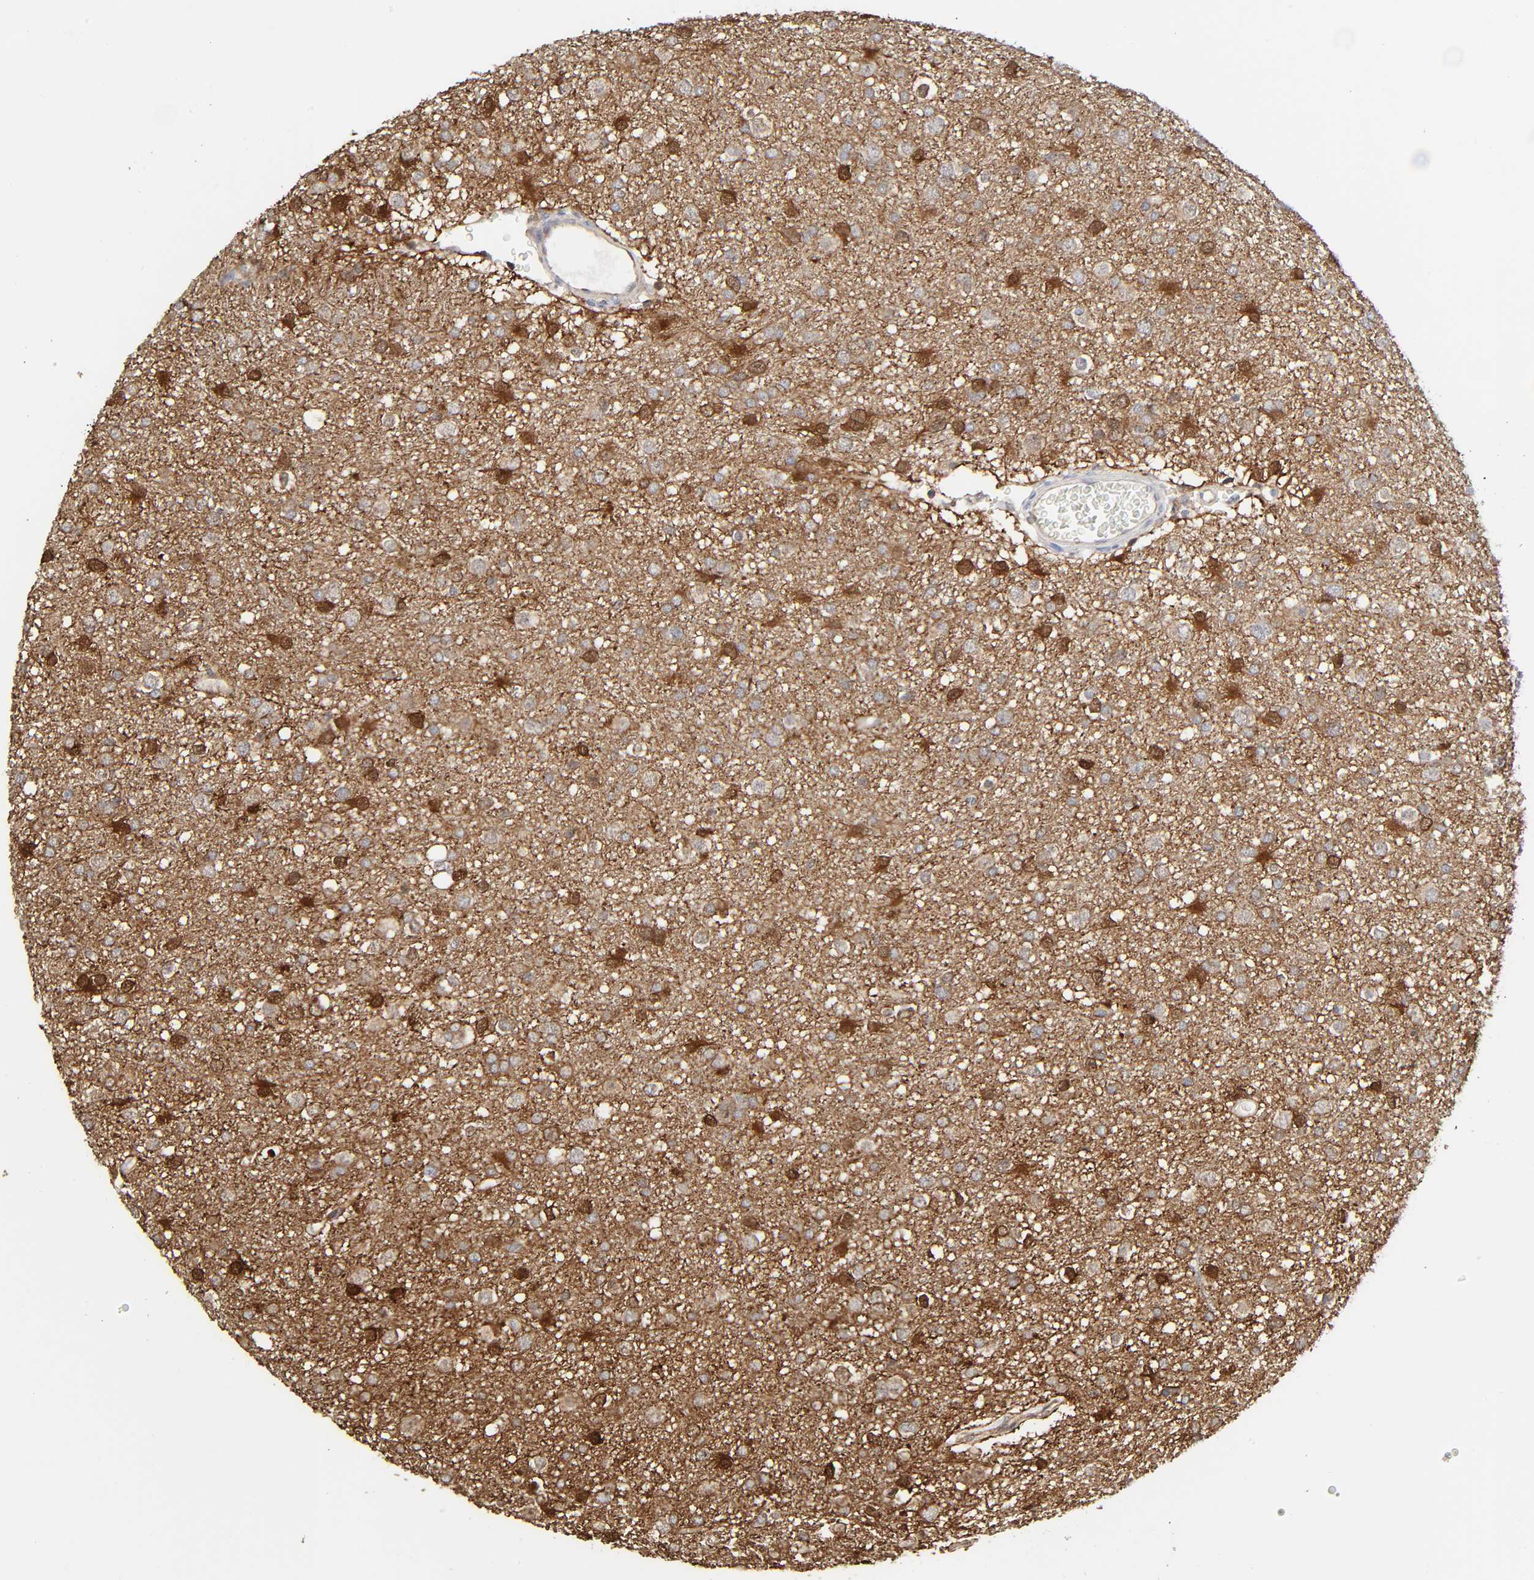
{"staining": {"intensity": "moderate", "quantity": "25%-75%", "location": "cytoplasmic/membranous,nuclear"}, "tissue": "glioma", "cell_type": "Tumor cells", "image_type": "cancer", "snomed": [{"axis": "morphology", "description": "Glioma, malignant, Low grade"}, {"axis": "topography", "description": "Brain"}], "caption": "Glioma tissue shows moderate cytoplasmic/membranous and nuclear staining in approximately 25%-75% of tumor cells", "gene": "MAPK1", "patient": {"sex": "male", "age": 42}}